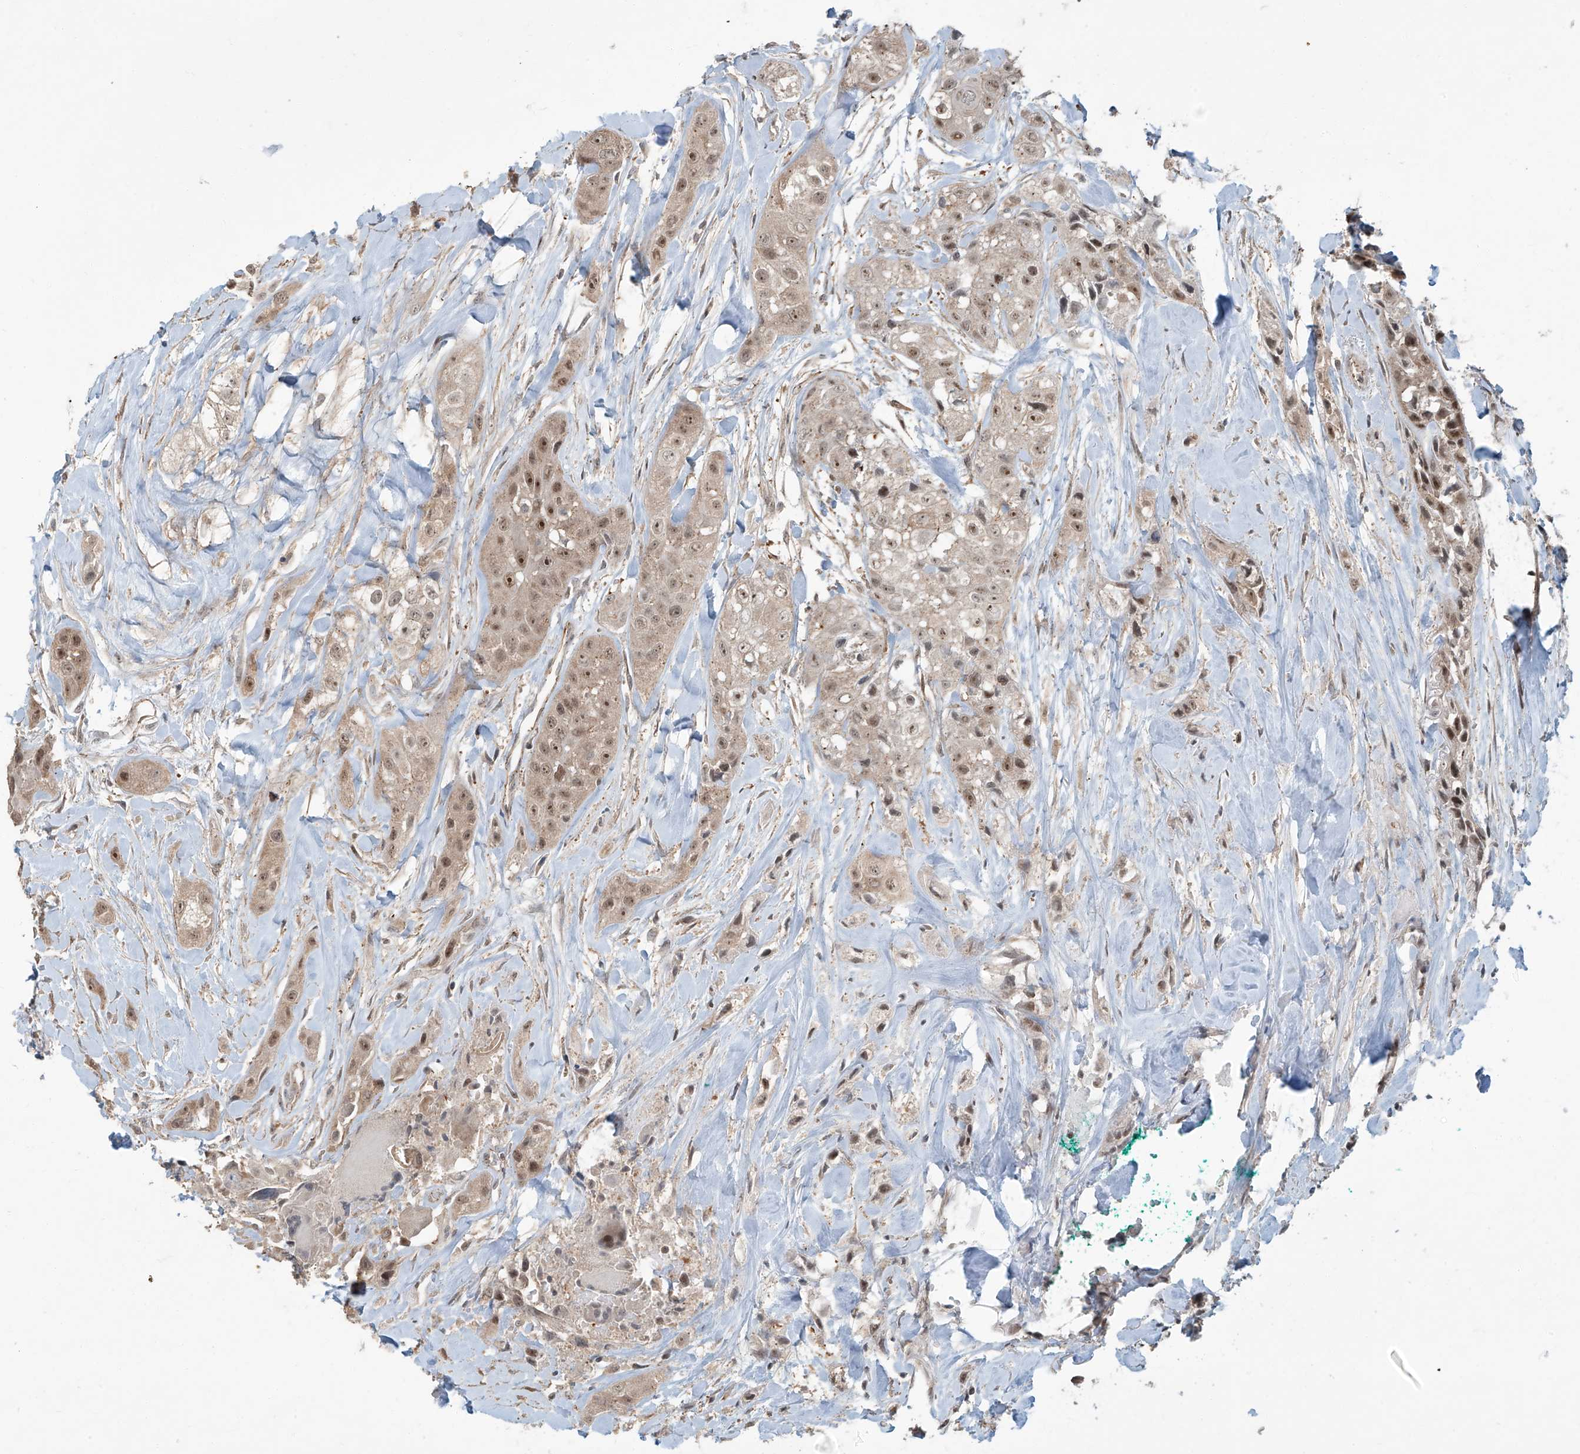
{"staining": {"intensity": "moderate", "quantity": ">75%", "location": "cytoplasmic/membranous,nuclear"}, "tissue": "head and neck cancer", "cell_type": "Tumor cells", "image_type": "cancer", "snomed": [{"axis": "morphology", "description": "Normal tissue, NOS"}, {"axis": "morphology", "description": "Squamous cell carcinoma, NOS"}, {"axis": "topography", "description": "Skeletal muscle"}, {"axis": "topography", "description": "Head-Neck"}], "caption": "About >75% of tumor cells in squamous cell carcinoma (head and neck) show moderate cytoplasmic/membranous and nuclear protein positivity as visualized by brown immunohistochemical staining.", "gene": "ZNF16", "patient": {"sex": "male", "age": 51}}